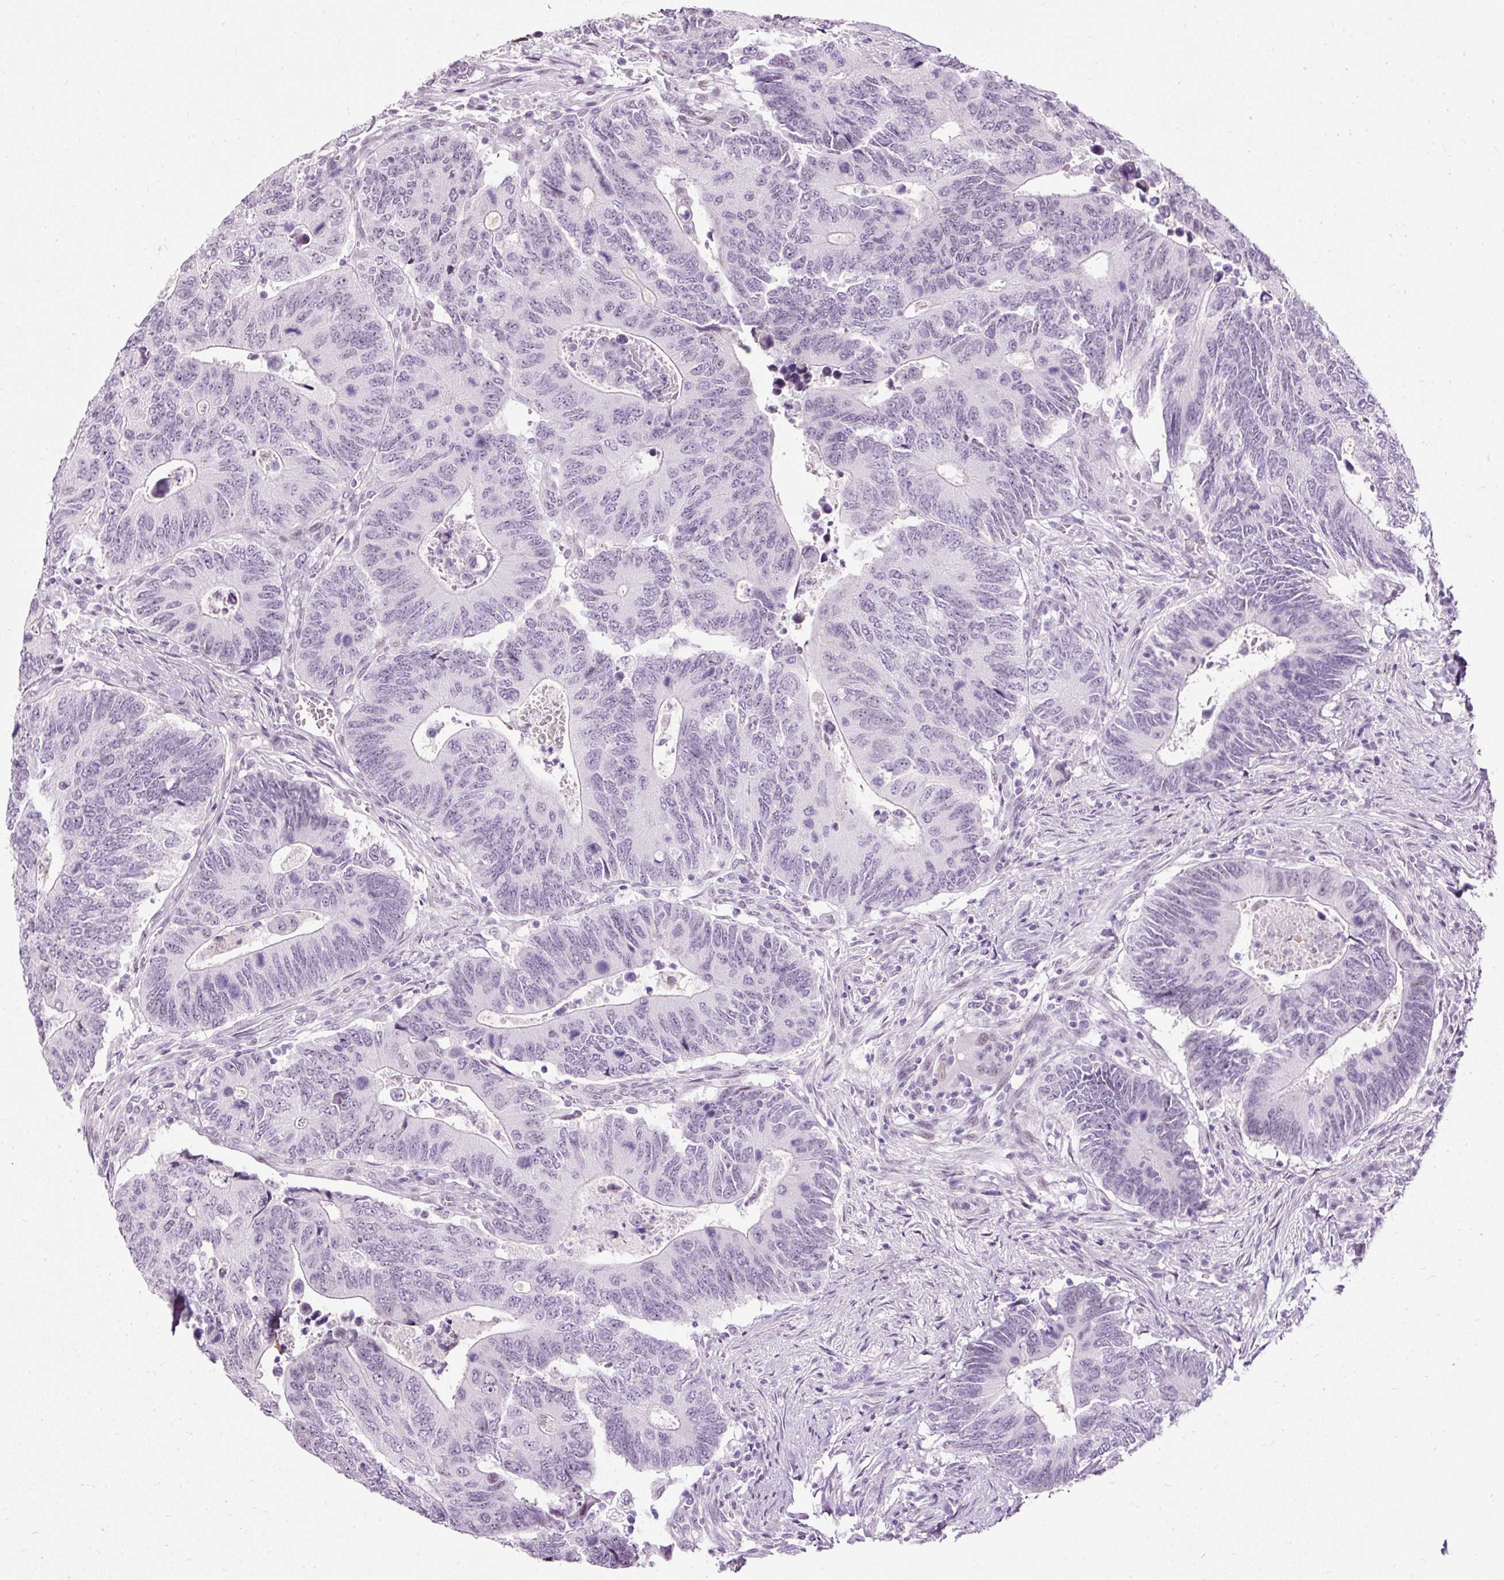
{"staining": {"intensity": "negative", "quantity": "none", "location": "none"}, "tissue": "colorectal cancer", "cell_type": "Tumor cells", "image_type": "cancer", "snomed": [{"axis": "morphology", "description": "Adenocarcinoma, NOS"}, {"axis": "topography", "description": "Colon"}], "caption": "High power microscopy image of an immunohistochemistry (IHC) micrograph of adenocarcinoma (colorectal), revealing no significant expression in tumor cells.", "gene": "PDE6B", "patient": {"sex": "male", "age": 87}}